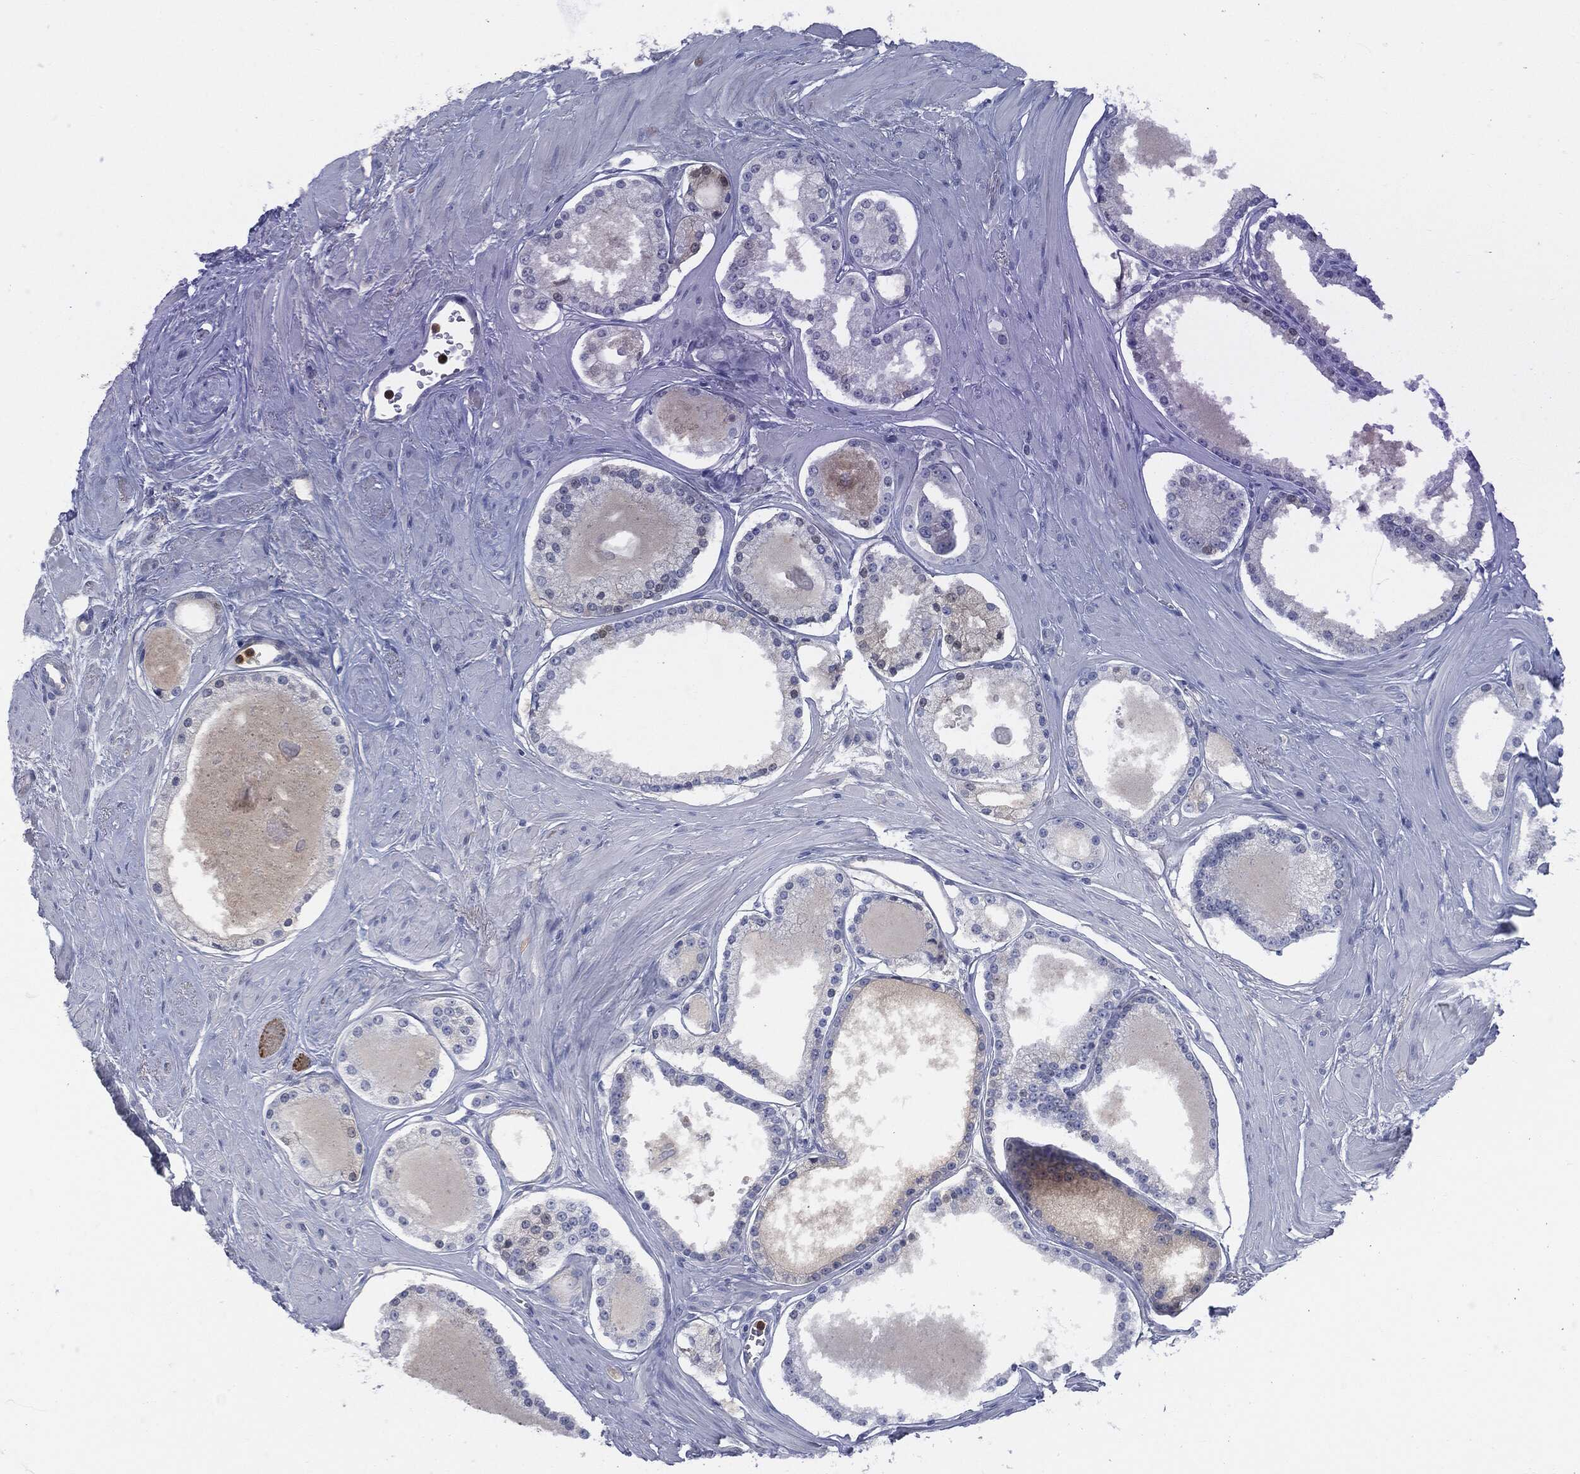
{"staining": {"intensity": "negative", "quantity": "none", "location": "none"}, "tissue": "prostate cancer", "cell_type": "Tumor cells", "image_type": "cancer", "snomed": [{"axis": "morphology", "description": "Adenocarcinoma, NOS"}, {"axis": "topography", "description": "Prostate"}], "caption": "A histopathology image of prostate cancer stained for a protein displays no brown staining in tumor cells.", "gene": "BTK", "patient": {"sex": "male", "age": 61}}